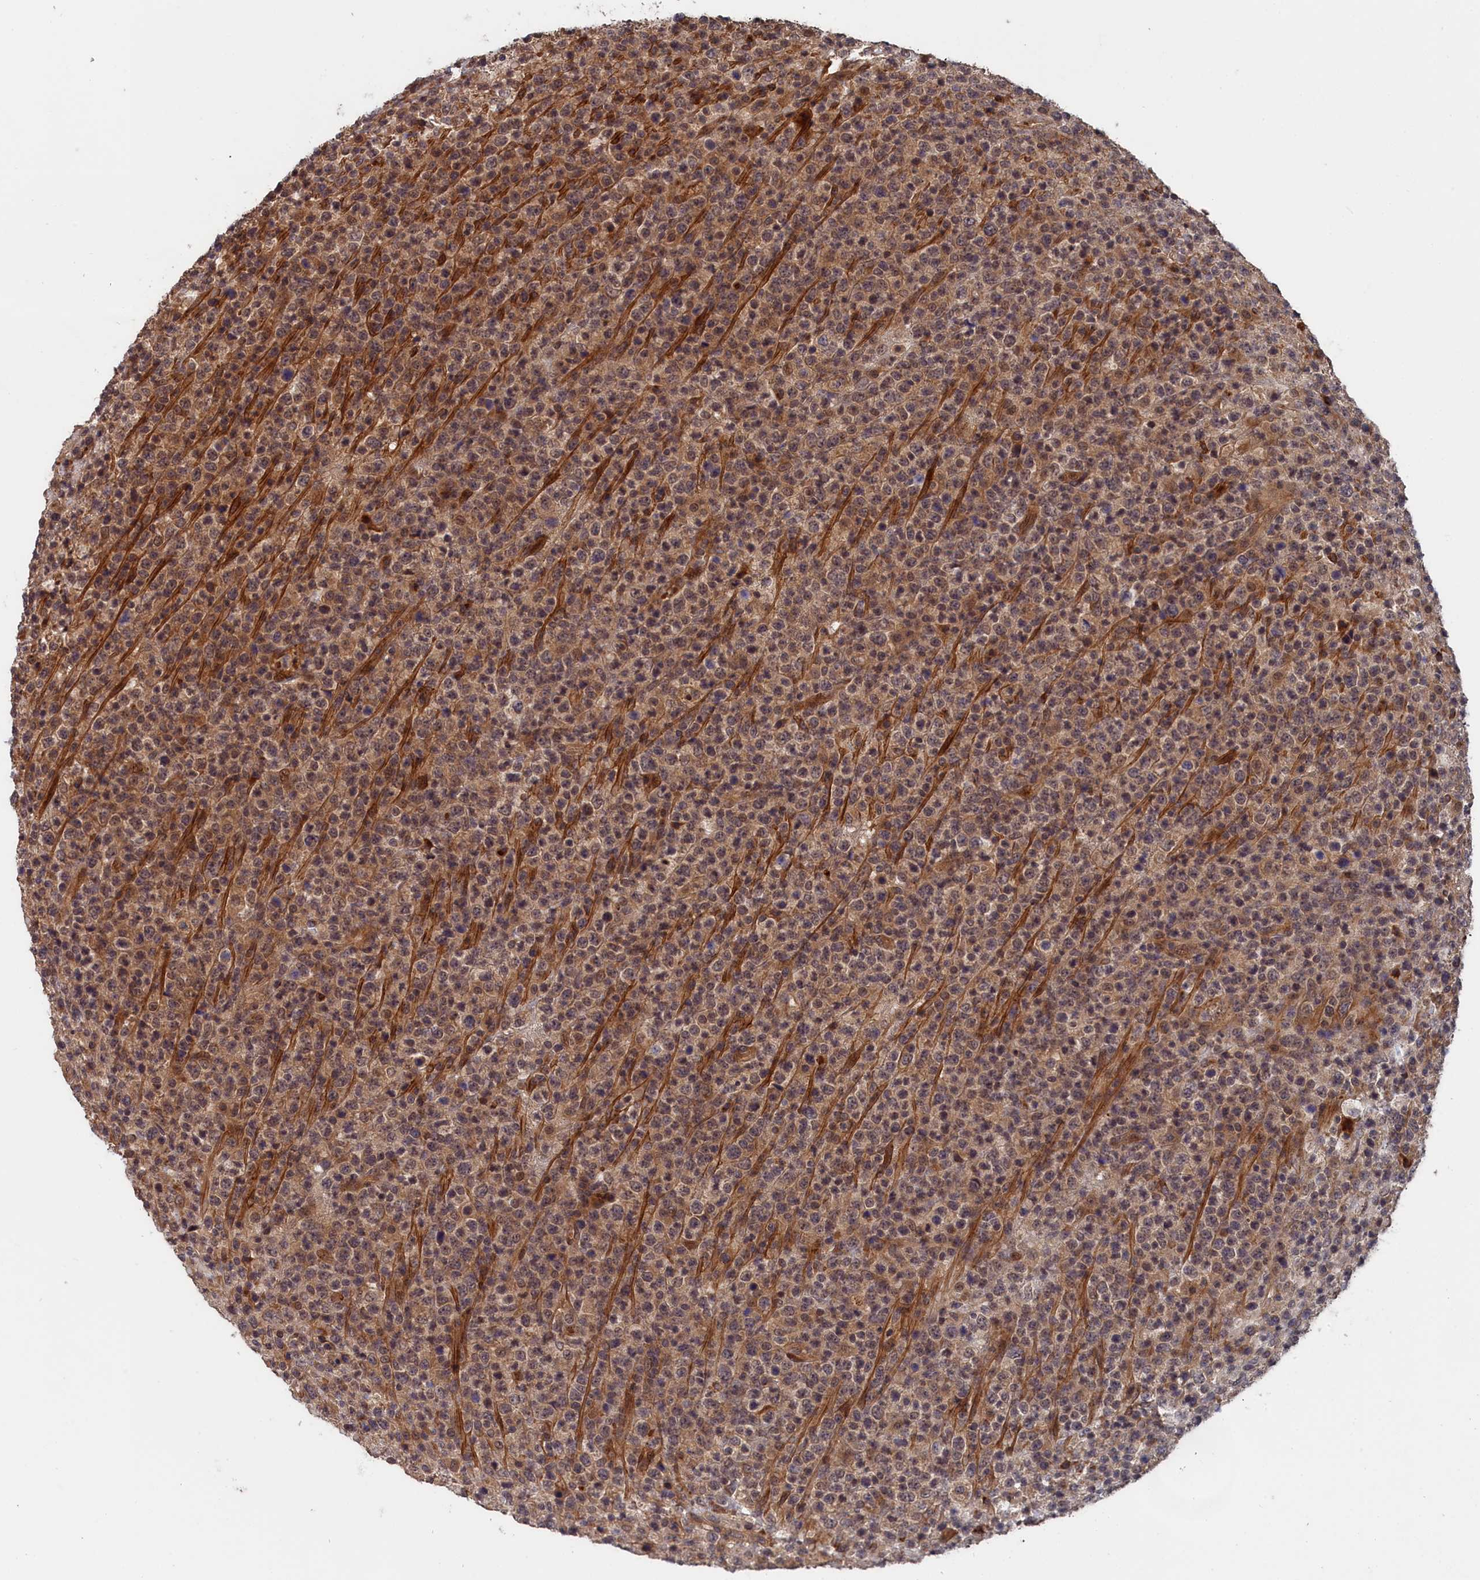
{"staining": {"intensity": "moderate", "quantity": ">75%", "location": "cytoplasmic/membranous"}, "tissue": "lymphoma", "cell_type": "Tumor cells", "image_type": "cancer", "snomed": [{"axis": "morphology", "description": "Malignant lymphoma, non-Hodgkin's type, High grade"}, {"axis": "topography", "description": "Colon"}], "caption": "High-magnification brightfield microscopy of lymphoma stained with DAB (3,3'-diaminobenzidine) (brown) and counterstained with hematoxylin (blue). tumor cells exhibit moderate cytoplasmic/membranous expression is seen in about>75% of cells. Immunohistochemistry (ihc) stains the protein in brown and the nuclei are stained blue.", "gene": "TRAPPC2L", "patient": {"sex": "female", "age": 53}}